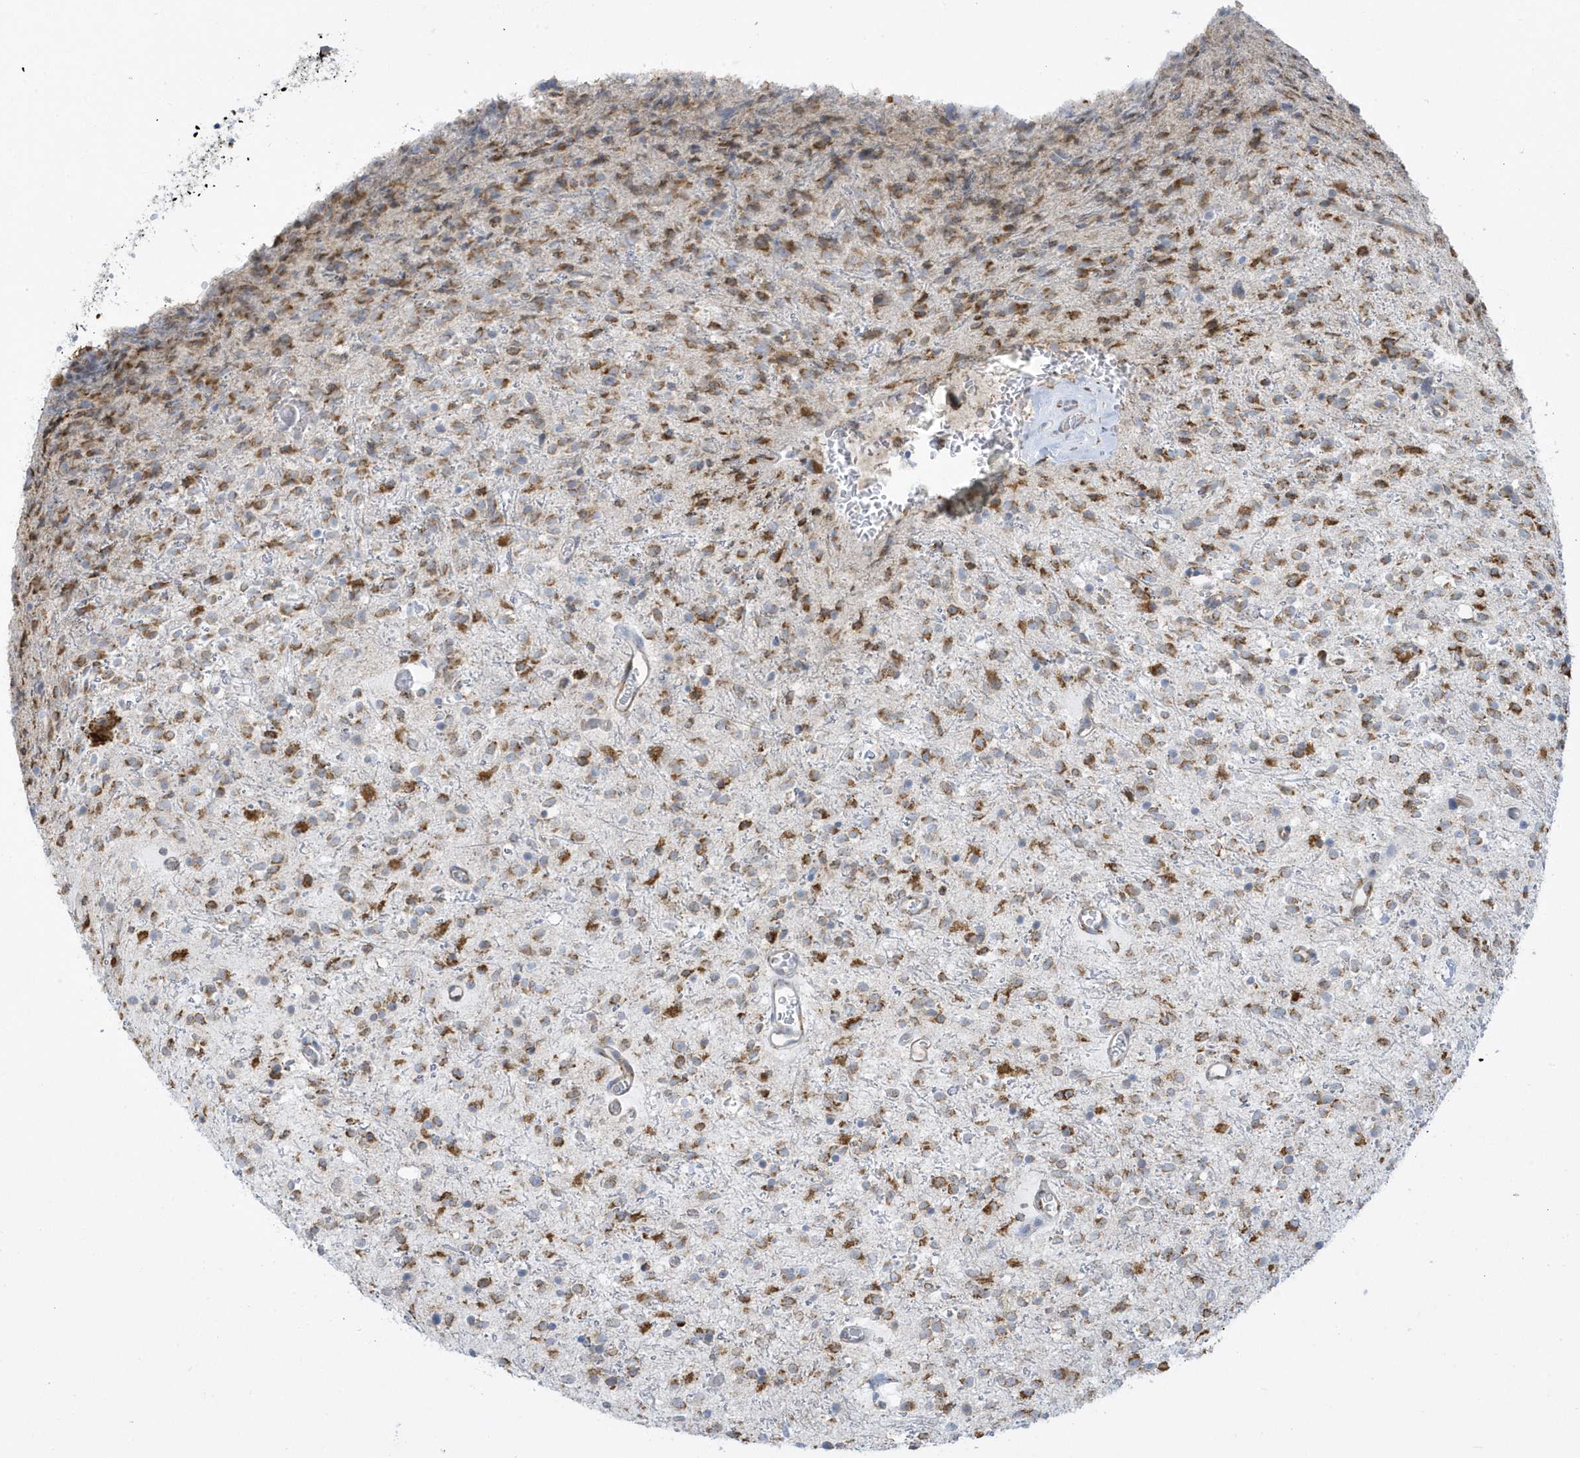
{"staining": {"intensity": "strong", "quantity": "25%-75%", "location": "cytoplasmic/membranous"}, "tissue": "glioma", "cell_type": "Tumor cells", "image_type": "cancer", "snomed": [{"axis": "morphology", "description": "Glioma, malignant, High grade"}, {"axis": "topography", "description": "Brain"}], "caption": "Immunohistochemical staining of glioma demonstrates strong cytoplasmic/membranous protein expression in about 25%-75% of tumor cells.", "gene": "DCAF1", "patient": {"sex": "male", "age": 34}}